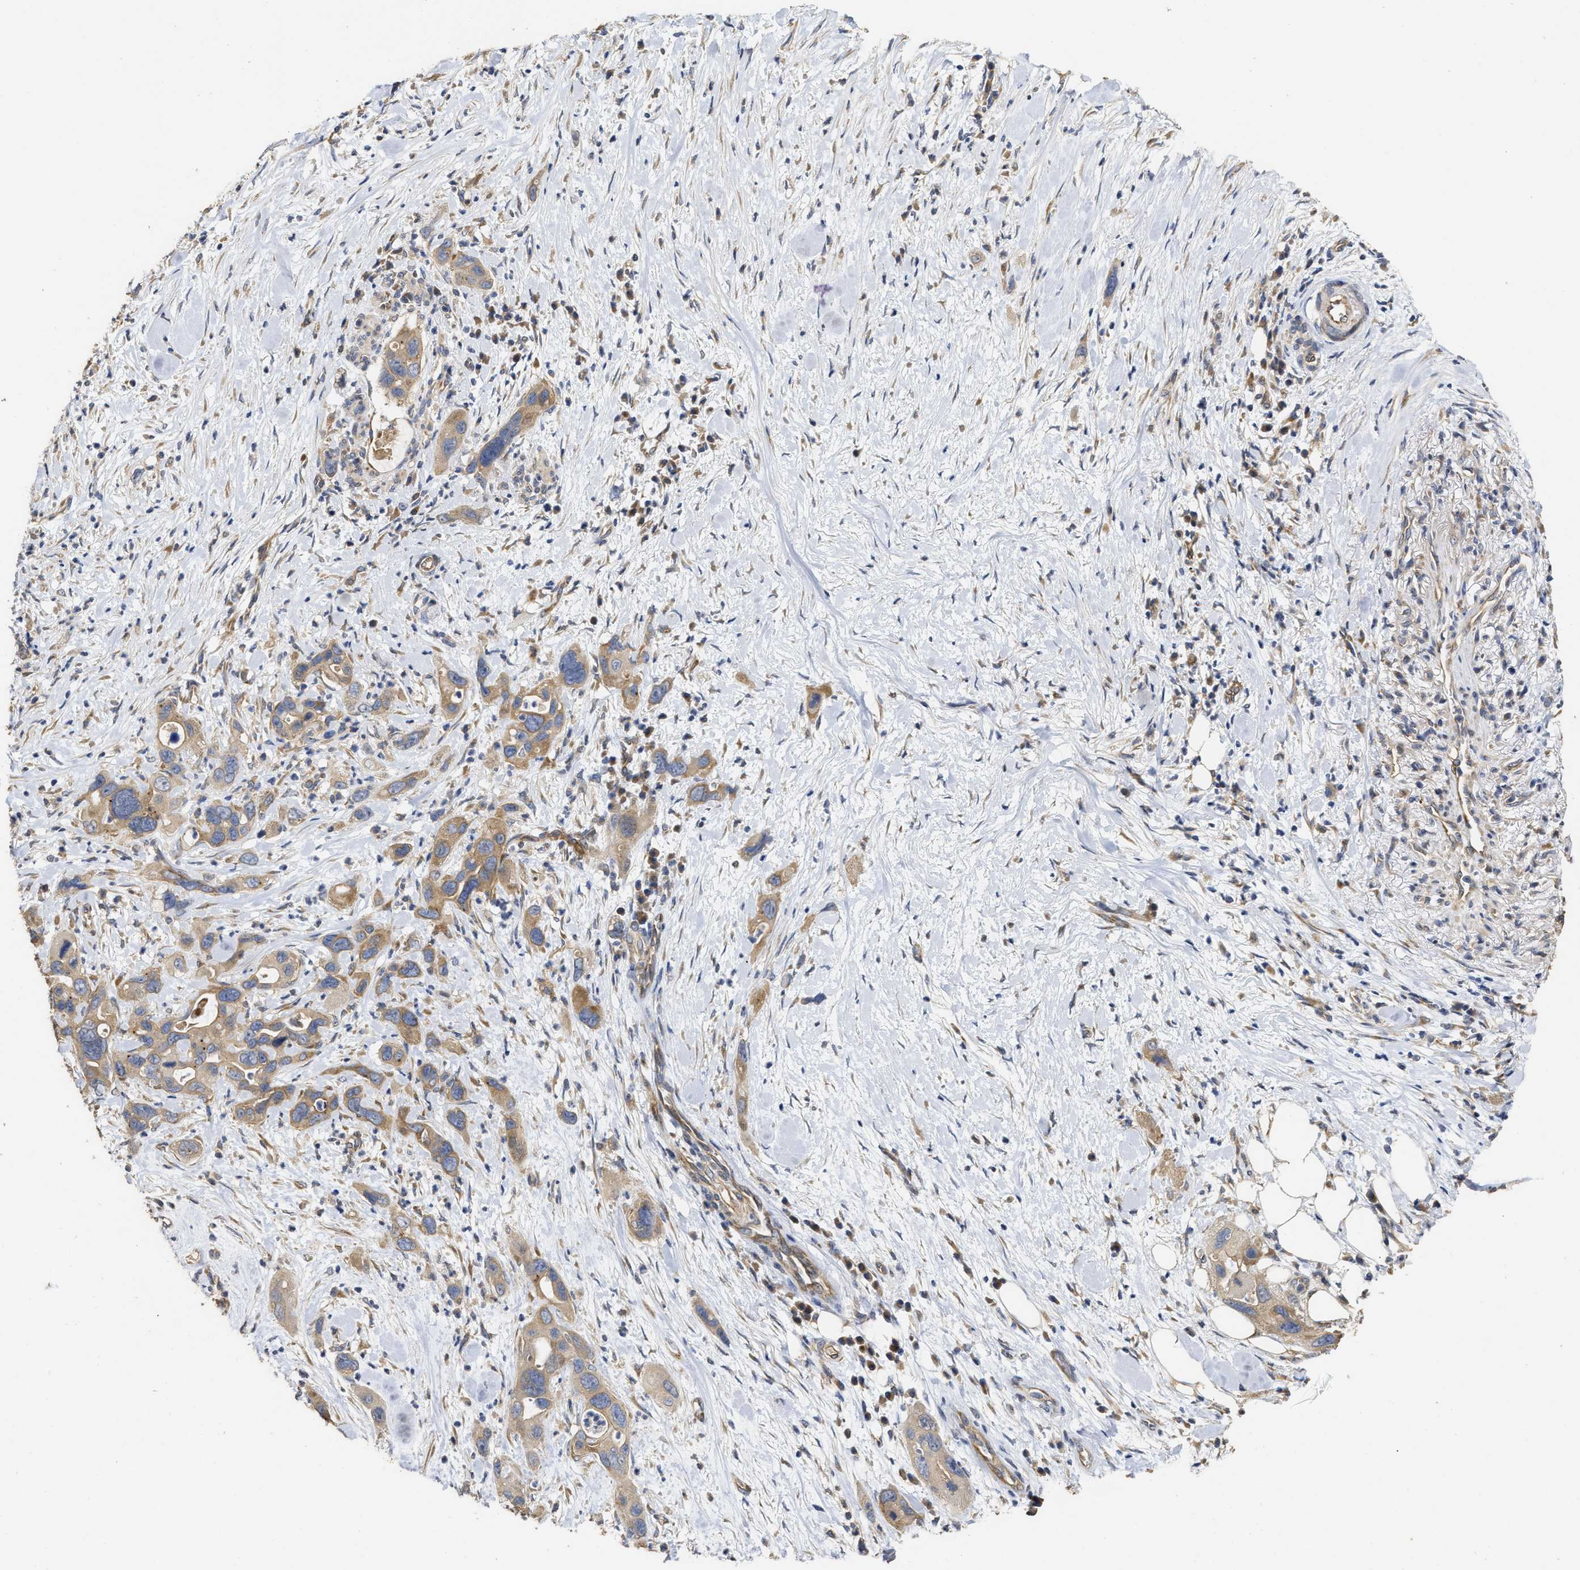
{"staining": {"intensity": "moderate", "quantity": ">75%", "location": "cytoplasmic/membranous"}, "tissue": "pancreatic cancer", "cell_type": "Tumor cells", "image_type": "cancer", "snomed": [{"axis": "morphology", "description": "Adenocarcinoma, NOS"}, {"axis": "topography", "description": "Pancreas"}], "caption": "This micrograph displays adenocarcinoma (pancreatic) stained with immunohistochemistry to label a protein in brown. The cytoplasmic/membranous of tumor cells show moderate positivity for the protein. Nuclei are counter-stained blue.", "gene": "NAV1", "patient": {"sex": "female", "age": 70}}